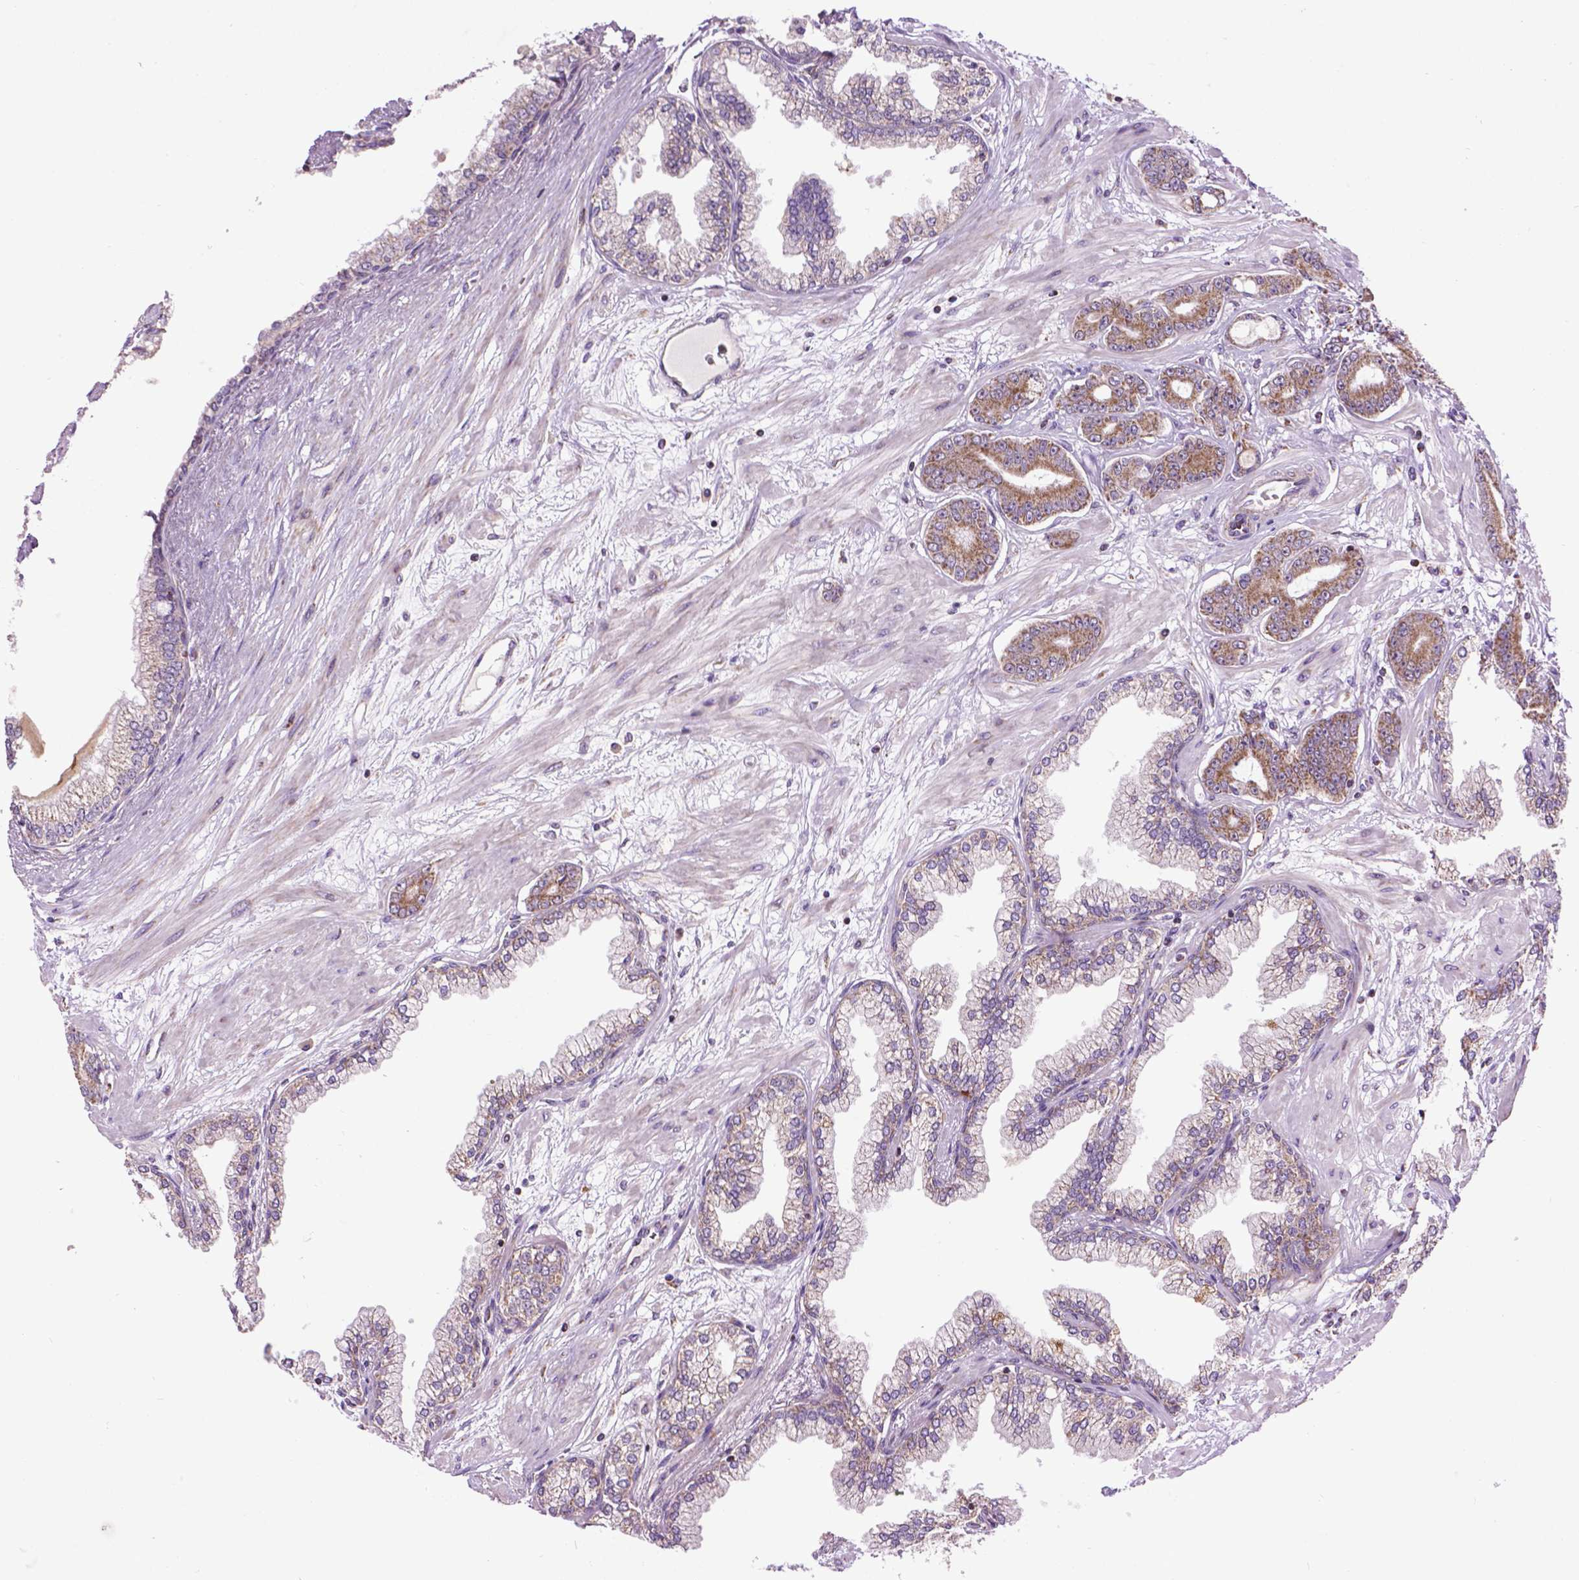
{"staining": {"intensity": "moderate", "quantity": ">75%", "location": "cytoplasmic/membranous"}, "tissue": "prostate cancer", "cell_type": "Tumor cells", "image_type": "cancer", "snomed": [{"axis": "morphology", "description": "Adenocarcinoma, Low grade"}, {"axis": "topography", "description": "Prostate"}], "caption": "An IHC histopathology image of neoplastic tissue is shown. Protein staining in brown labels moderate cytoplasmic/membranous positivity in adenocarcinoma (low-grade) (prostate) within tumor cells.", "gene": "PYCR3", "patient": {"sex": "male", "age": 64}}